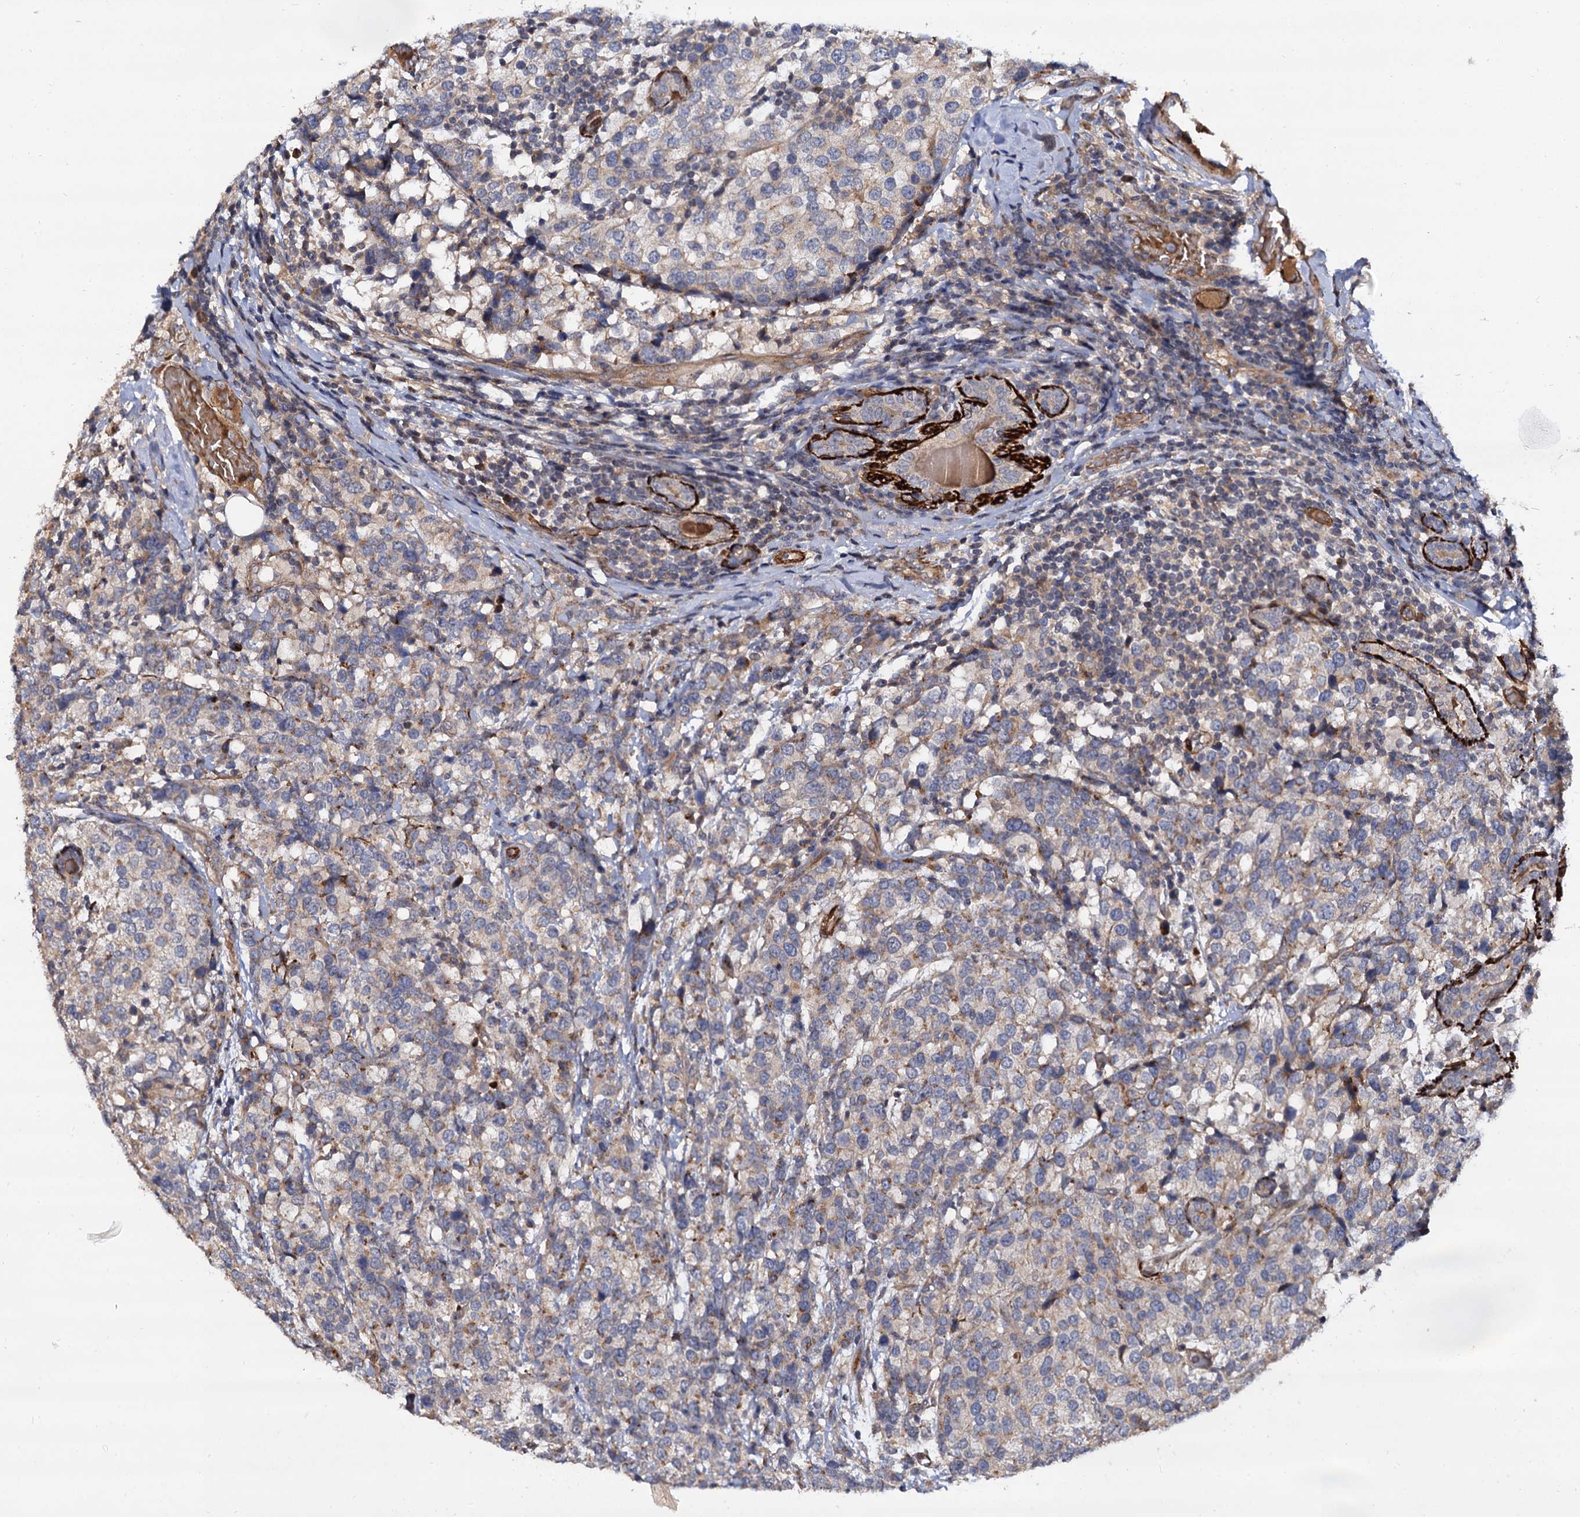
{"staining": {"intensity": "weak", "quantity": "<25%", "location": "cytoplasmic/membranous"}, "tissue": "breast cancer", "cell_type": "Tumor cells", "image_type": "cancer", "snomed": [{"axis": "morphology", "description": "Lobular carcinoma"}, {"axis": "topography", "description": "Breast"}], "caption": "This is a histopathology image of immunohistochemistry staining of breast lobular carcinoma, which shows no positivity in tumor cells. Brightfield microscopy of IHC stained with DAB (brown) and hematoxylin (blue), captured at high magnification.", "gene": "ISM2", "patient": {"sex": "female", "age": 59}}